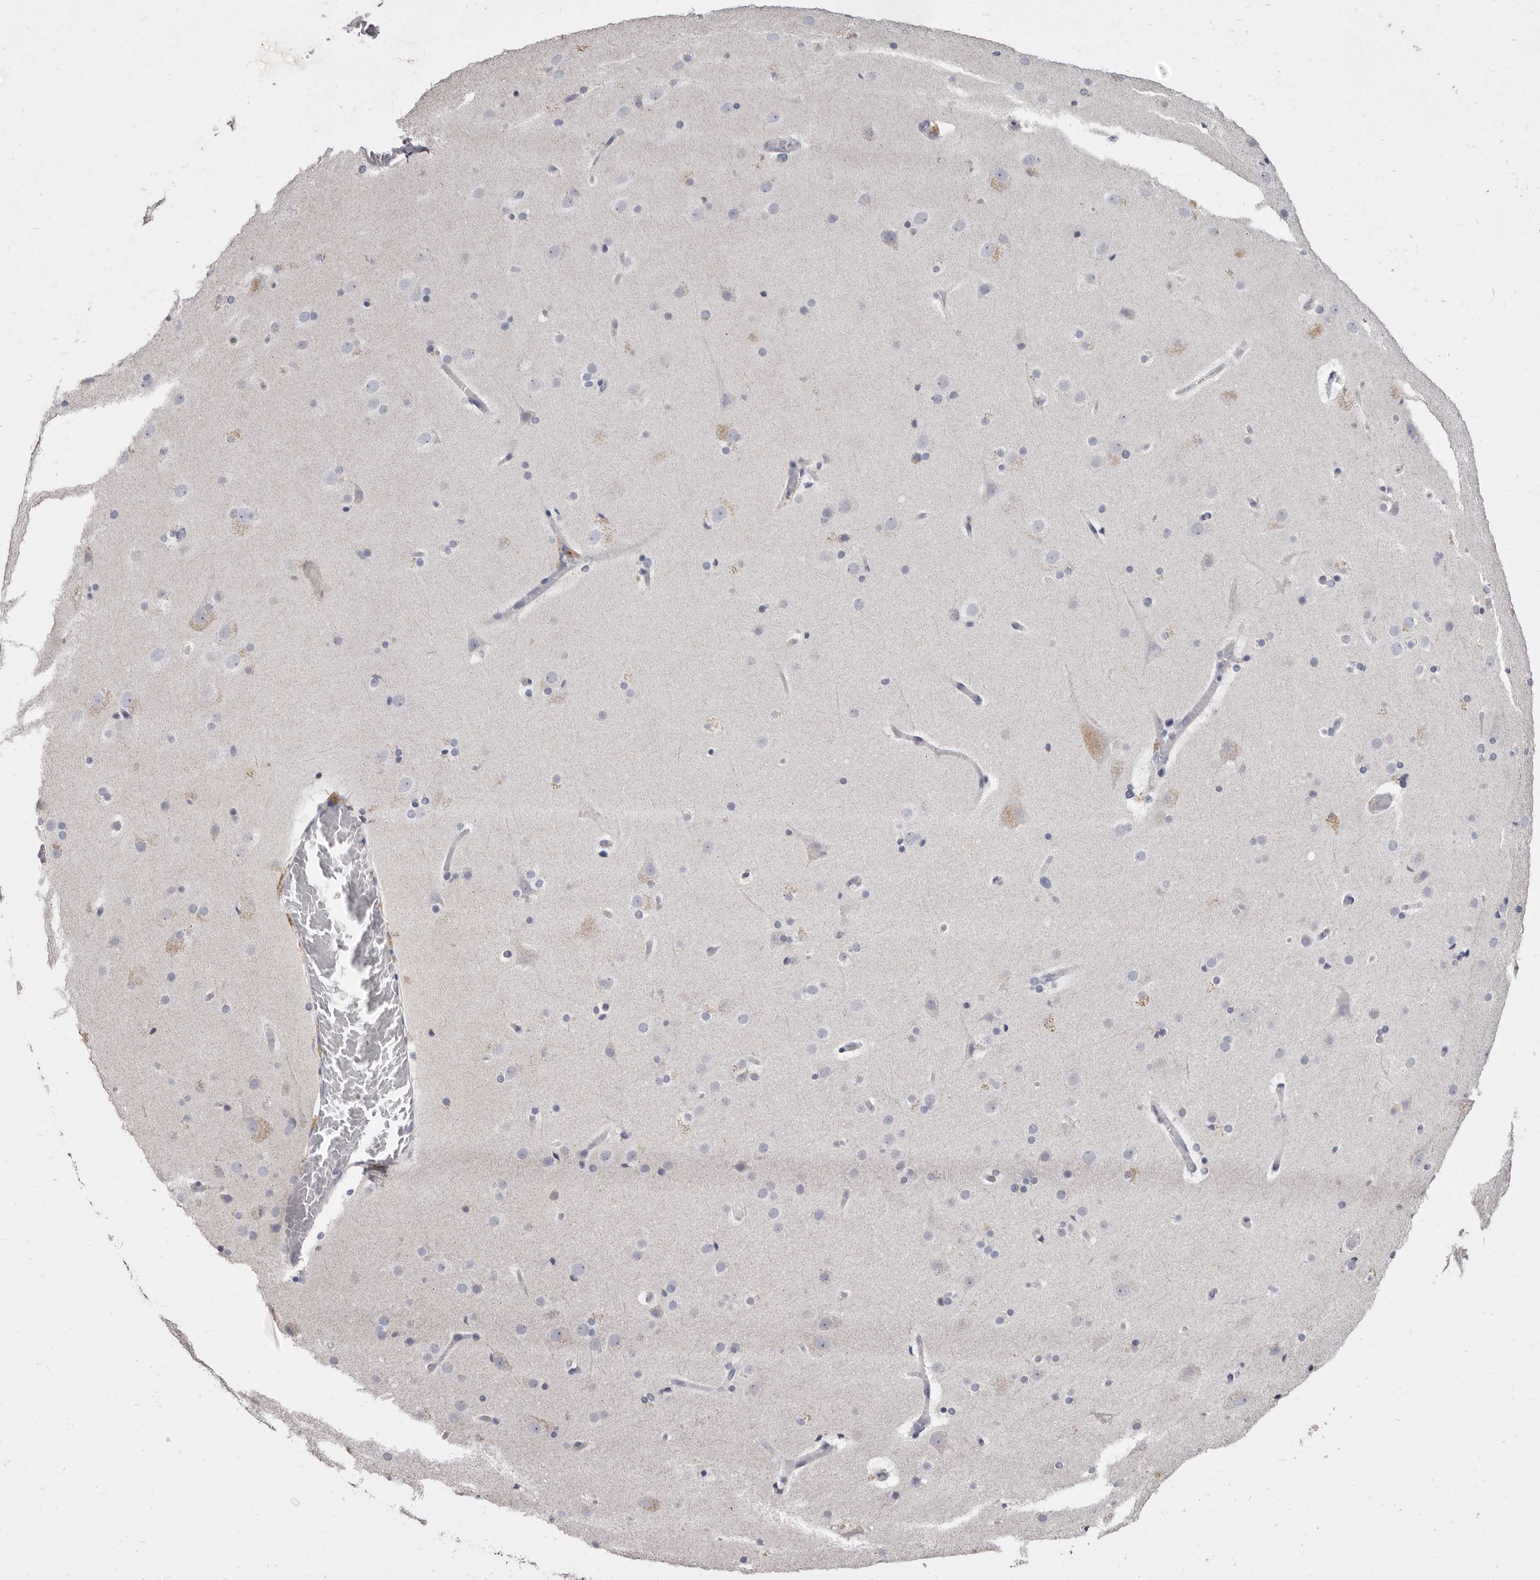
{"staining": {"intensity": "negative", "quantity": "none", "location": "none"}, "tissue": "cerebral cortex", "cell_type": "Endothelial cells", "image_type": "normal", "snomed": [{"axis": "morphology", "description": "Normal tissue, NOS"}, {"axis": "topography", "description": "Cerebral cortex"}], "caption": "Cerebral cortex stained for a protein using IHC displays no expression endothelial cells.", "gene": "CYP2E1", "patient": {"sex": "male", "age": 57}}